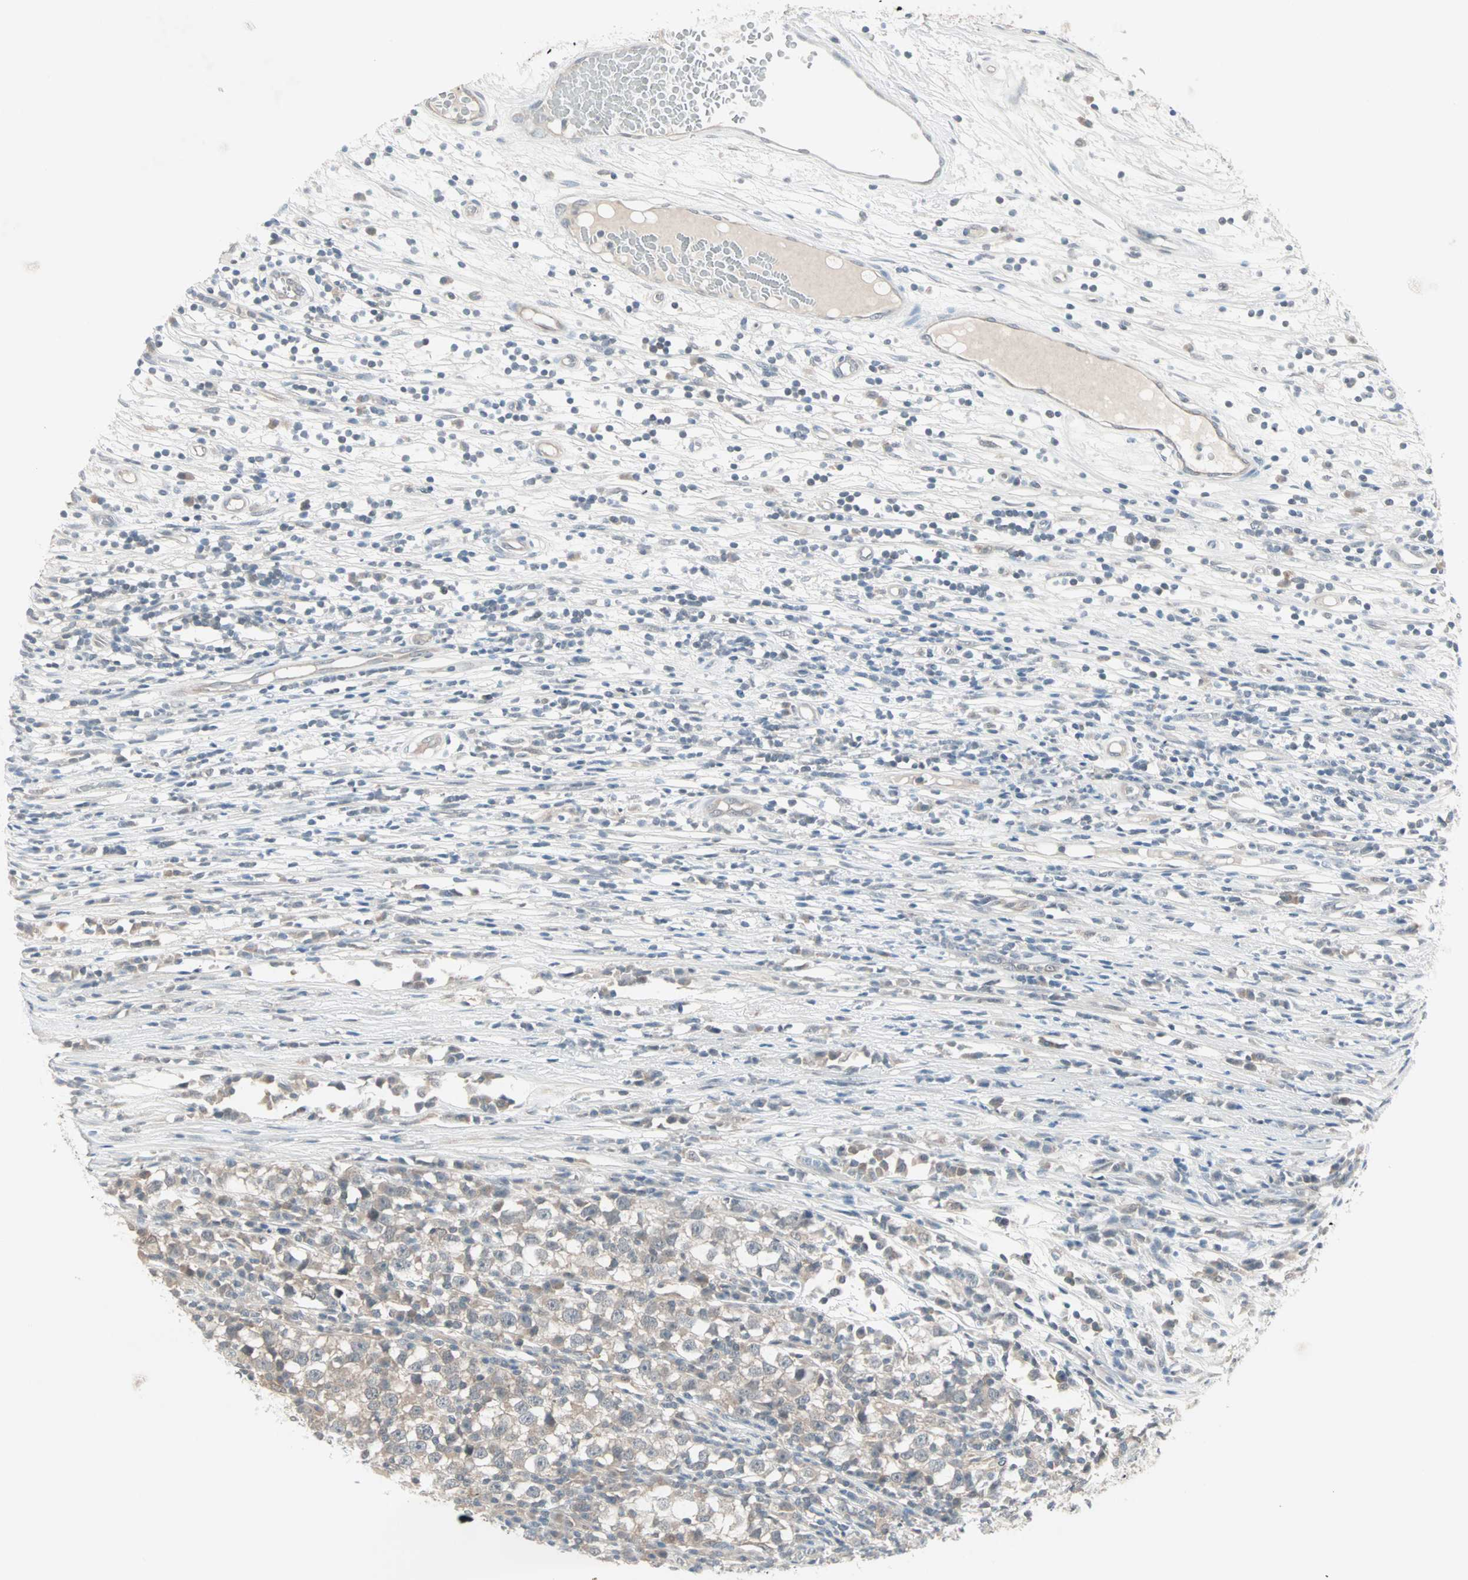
{"staining": {"intensity": "weak", "quantity": "25%-75%", "location": "cytoplasmic/membranous"}, "tissue": "testis cancer", "cell_type": "Tumor cells", "image_type": "cancer", "snomed": [{"axis": "morphology", "description": "Seminoma, NOS"}, {"axis": "topography", "description": "Testis"}], "caption": "A high-resolution micrograph shows IHC staining of testis seminoma, which shows weak cytoplasmic/membranous expression in approximately 25%-75% of tumor cells. The staining is performed using DAB (3,3'-diaminobenzidine) brown chromogen to label protein expression. The nuclei are counter-stained blue using hematoxylin.", "gene": "PTPA", "patient": {"sex": "male", "age": 65}}